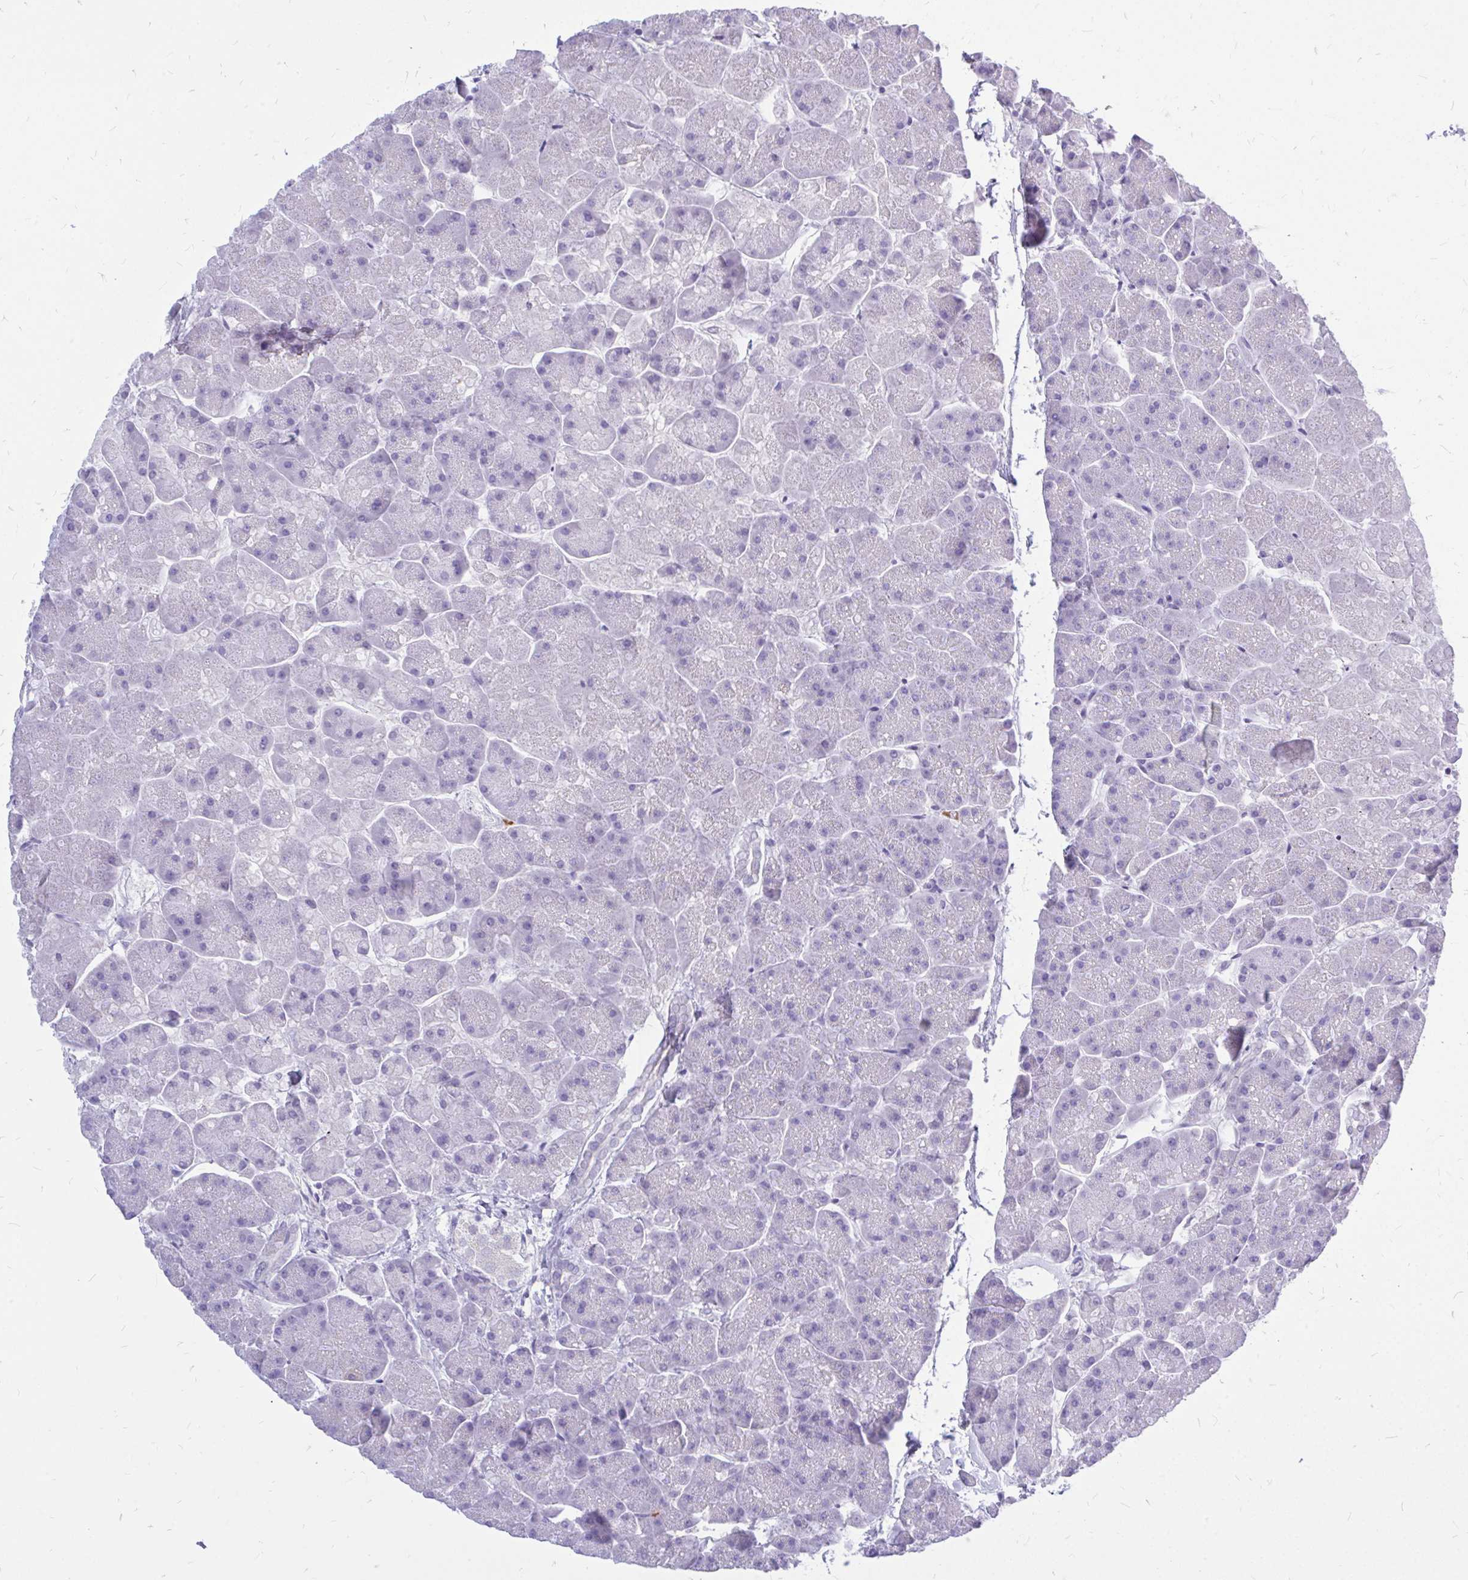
{"staining": {"intensity": "negative", "quantity": "none", "location": "none"}, "tissue": "pancreas", "cell_type": "Exocrine glandular cells", "image_type": "normal", "snomed": [{"axis": "morphology", "description": "Normal tissue, NOS"}, {"axis": "topography", "description": "Pancreas"}, {"axis": "topography", "description": "Peripheral nerve tissue"}], "caption": "Image shows no significant protein staining in exocrine glandular cells of normal pancreas. (DAB (3,3'-diaminobenzidine) immunohistochemistry (IHC) with hematoxylin counter stain).", "gene": "MAP1LC3A", "patient": {"sex": "male", "age": 54}}